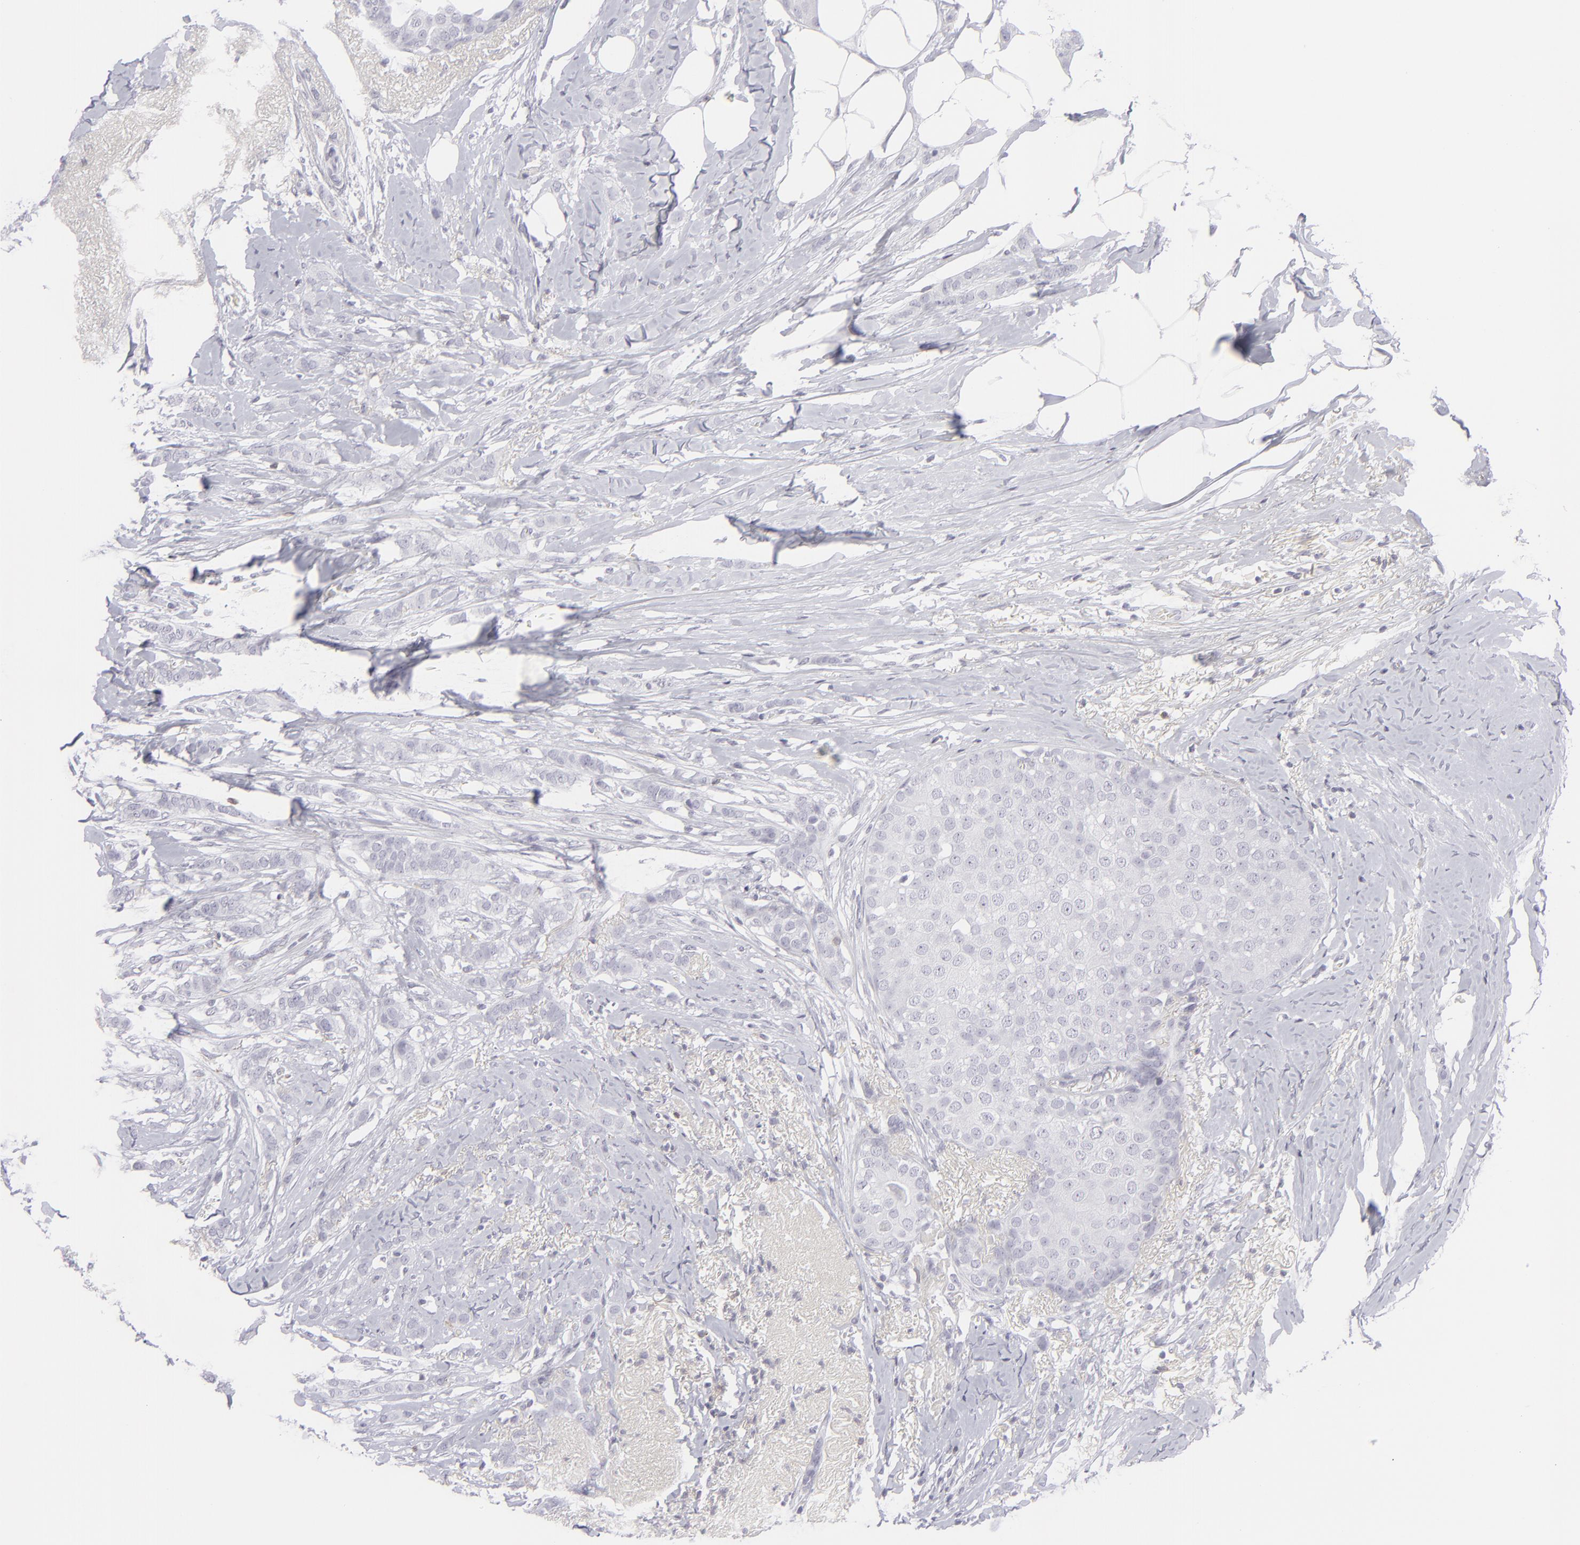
{"staining": {"intensity": "negative", "quantity": "none", "location": "none"}, "tissue": "breast cancer", "cell_type": "Tumor cells", "image_type": "cancer", "snomed": [{"axis": "morphology", "description": "Lobular carcinoma"}, {"axis": "topography", "description": "Breast"}], "caption": "Tumor cells show no significant protein expression in breast lobular carcinoma.", "gene": "CD7", "patient": {"sex": "female", "age": 55}}